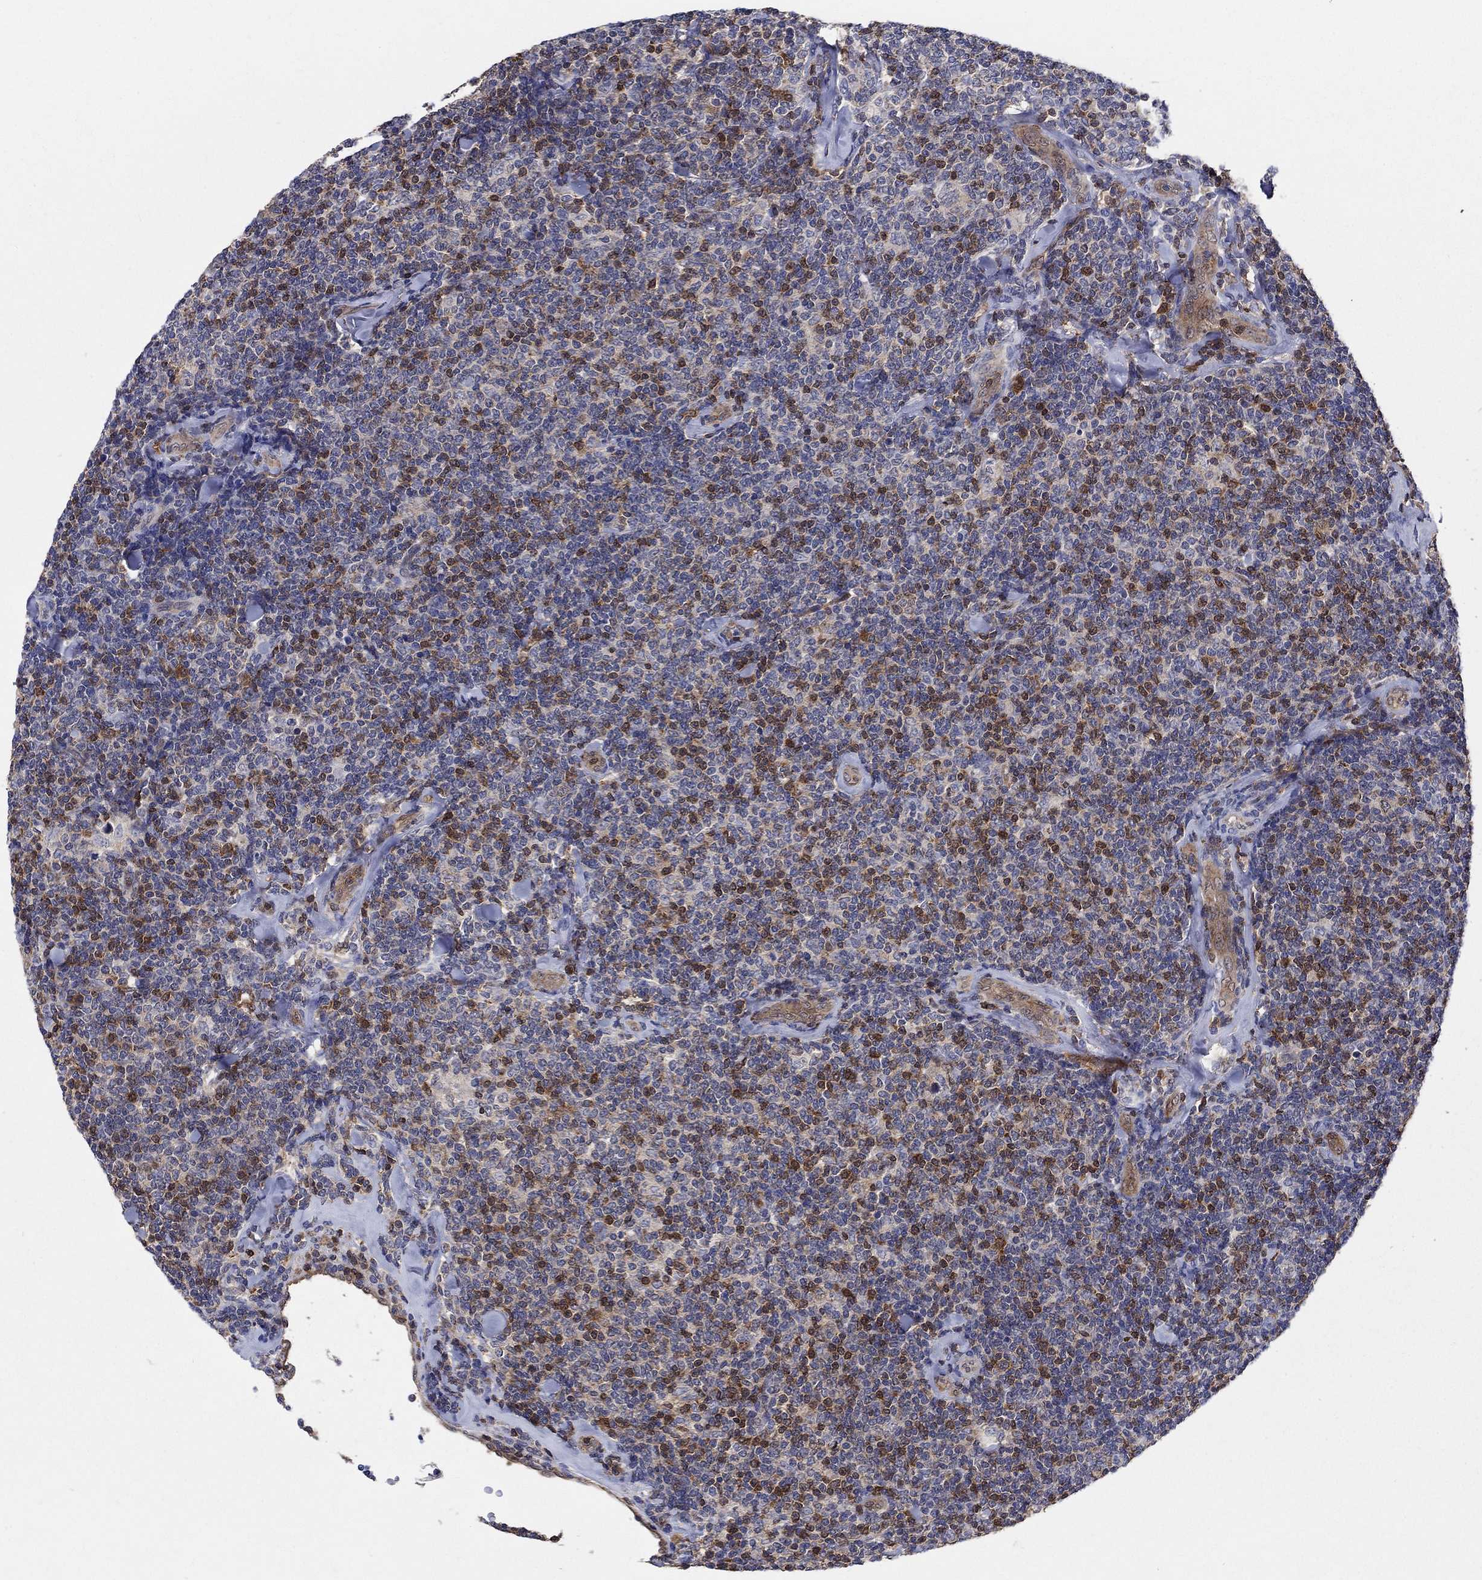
{"staining": {"intensity": "negative", "quantity": "none", "location": "none"}, "tissue": "lymphoma", "cell_type": "Tumor cells", "image_type": "cancer", "snomed": [{"axis": "morphology", "description": "Malignant lymphoma, non-Hodgkin's type, Low grade"}, {"axis": "topography", "description": "Lymph node"}], "caption": "This is an IHC histopathology image of human malignant lymphoma, non-Hodgkin's type (low-grade). There is no positivity in tumor cells.", "gene": "AGFG2", "patient": {"sex": "female", "age": 56}}